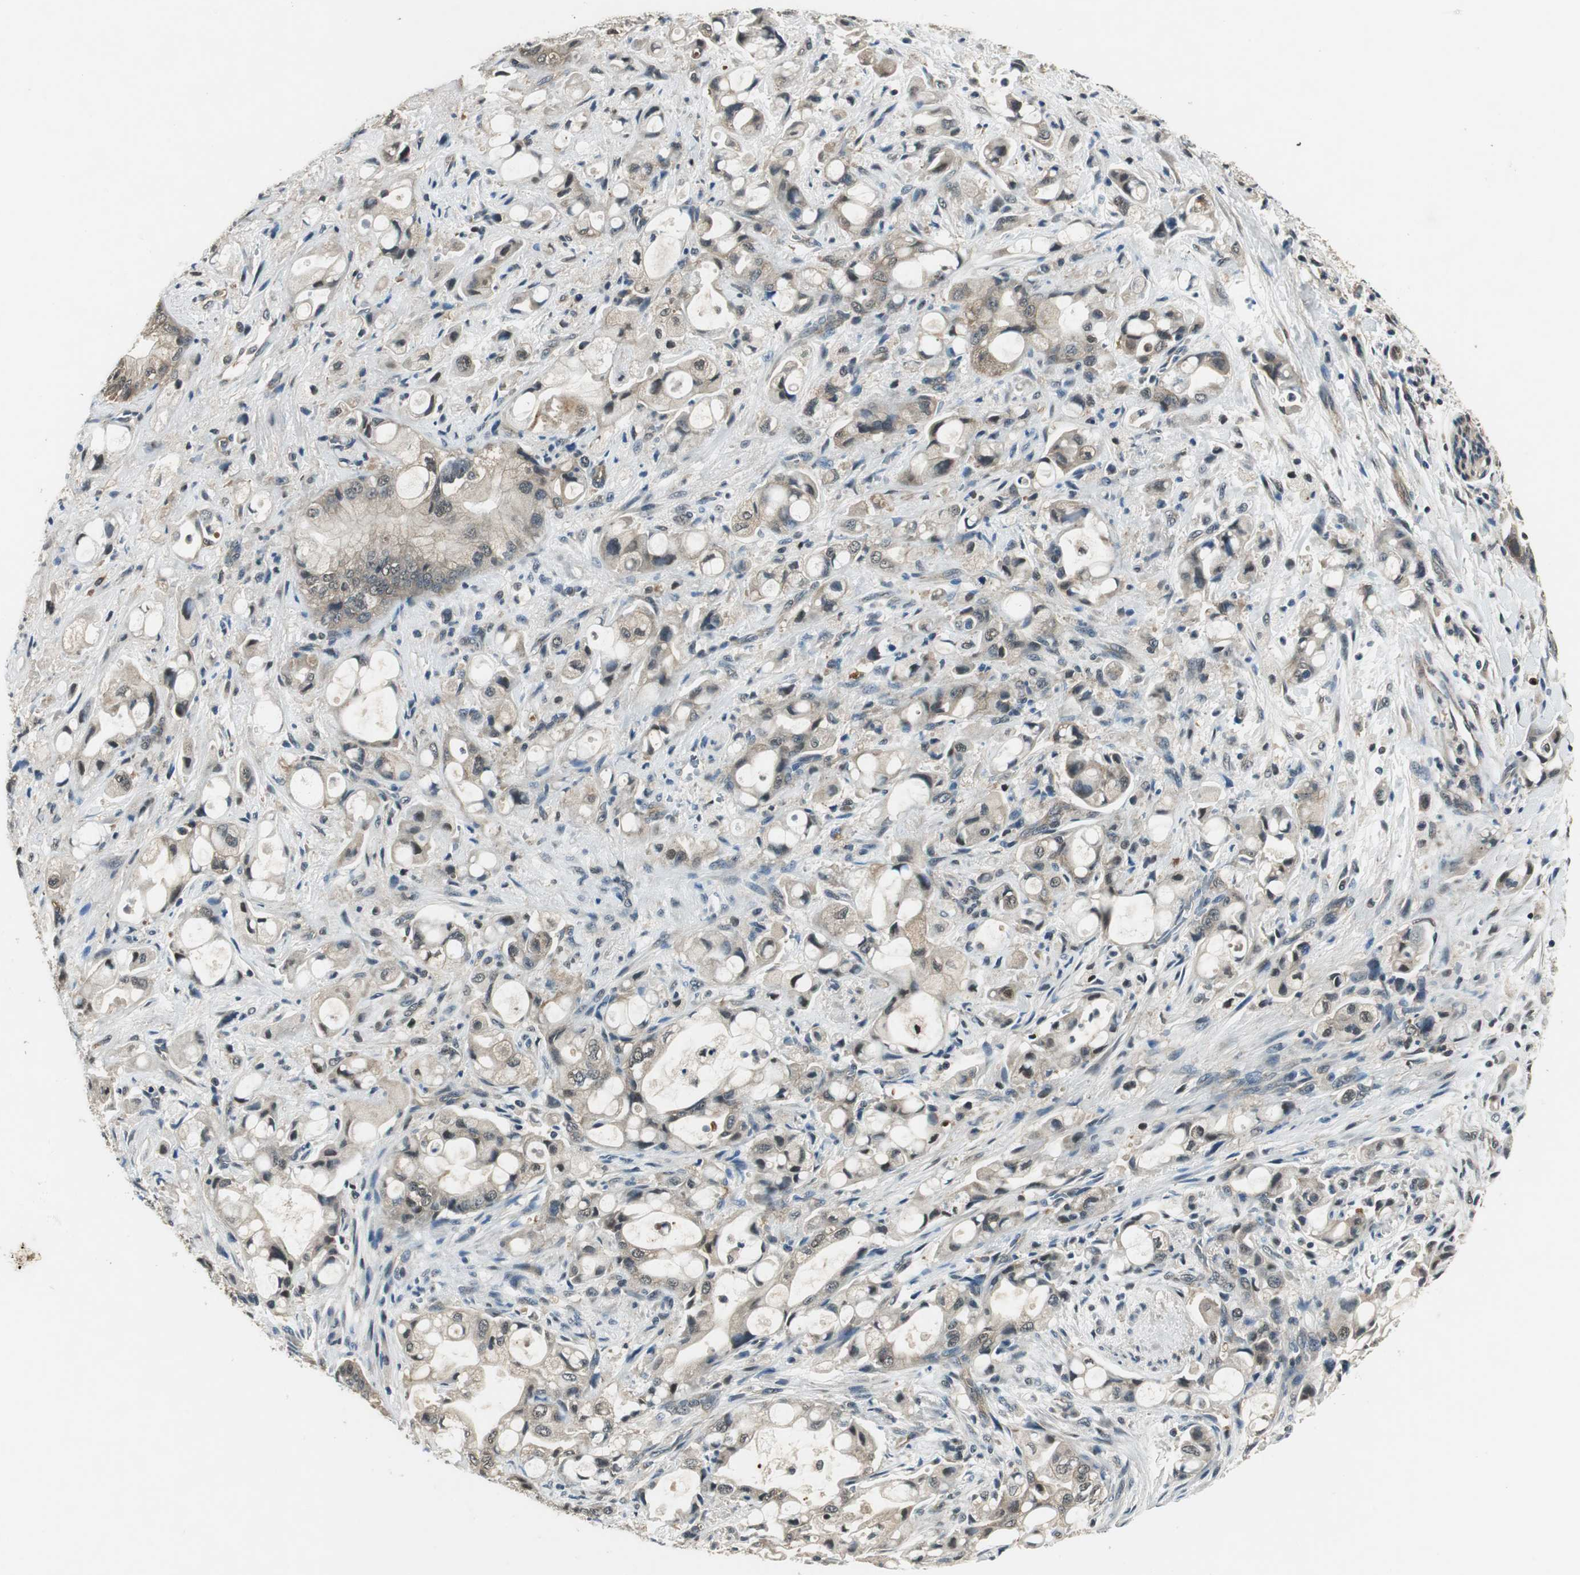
{"staining": {"intensity": "weak", "quantity": ">75%", "location": "cytoplasmic/membranous,nuclear"}, "tissue": "pancreatic cancer", "cell_type": "Tumor cells", "image_type": "cancer", "snomed": [{"axis": "morphology", "description": "Adenocarcinoma, NOS"}, {"axis": "topography", "description": "Pancreas"}], "caption": "Protein expression analysis of human pancreatic adenocarcinoma reveals weak cytoplasmic/membranous and nuclear staining in approximately >75% of tumor cells.", "gene": "PSMB4", "patient": {"sex": "male", "age": 79}}